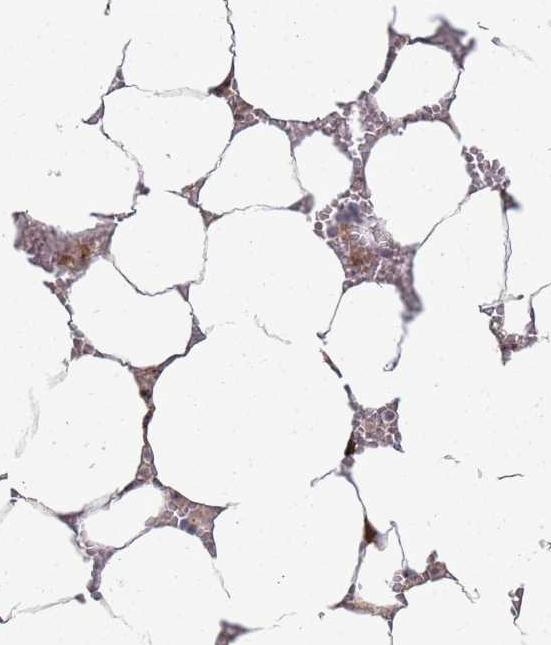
{"staining": {"intensity": "moderate", "quantity": "25%-75%", "location": "cytoplasmic/membranous"}, "tissue": "bone marrow", "cell_type": "Hematopoietic cells", "image_type": "normal", "snomed": [{"axis": "morphology", "description": "Normal tissue, NOS"}, {"axis": "topography", "description": "Bone marrow"}], "caption": "Protein expression analysis of unremarkable bone marrow shows moderate cytoplasmic/membranous staining in approximately 25%-75% of hematopoietic cells.", "gene": "UTP11", "patient": {"sex": "male", "age": 70}}